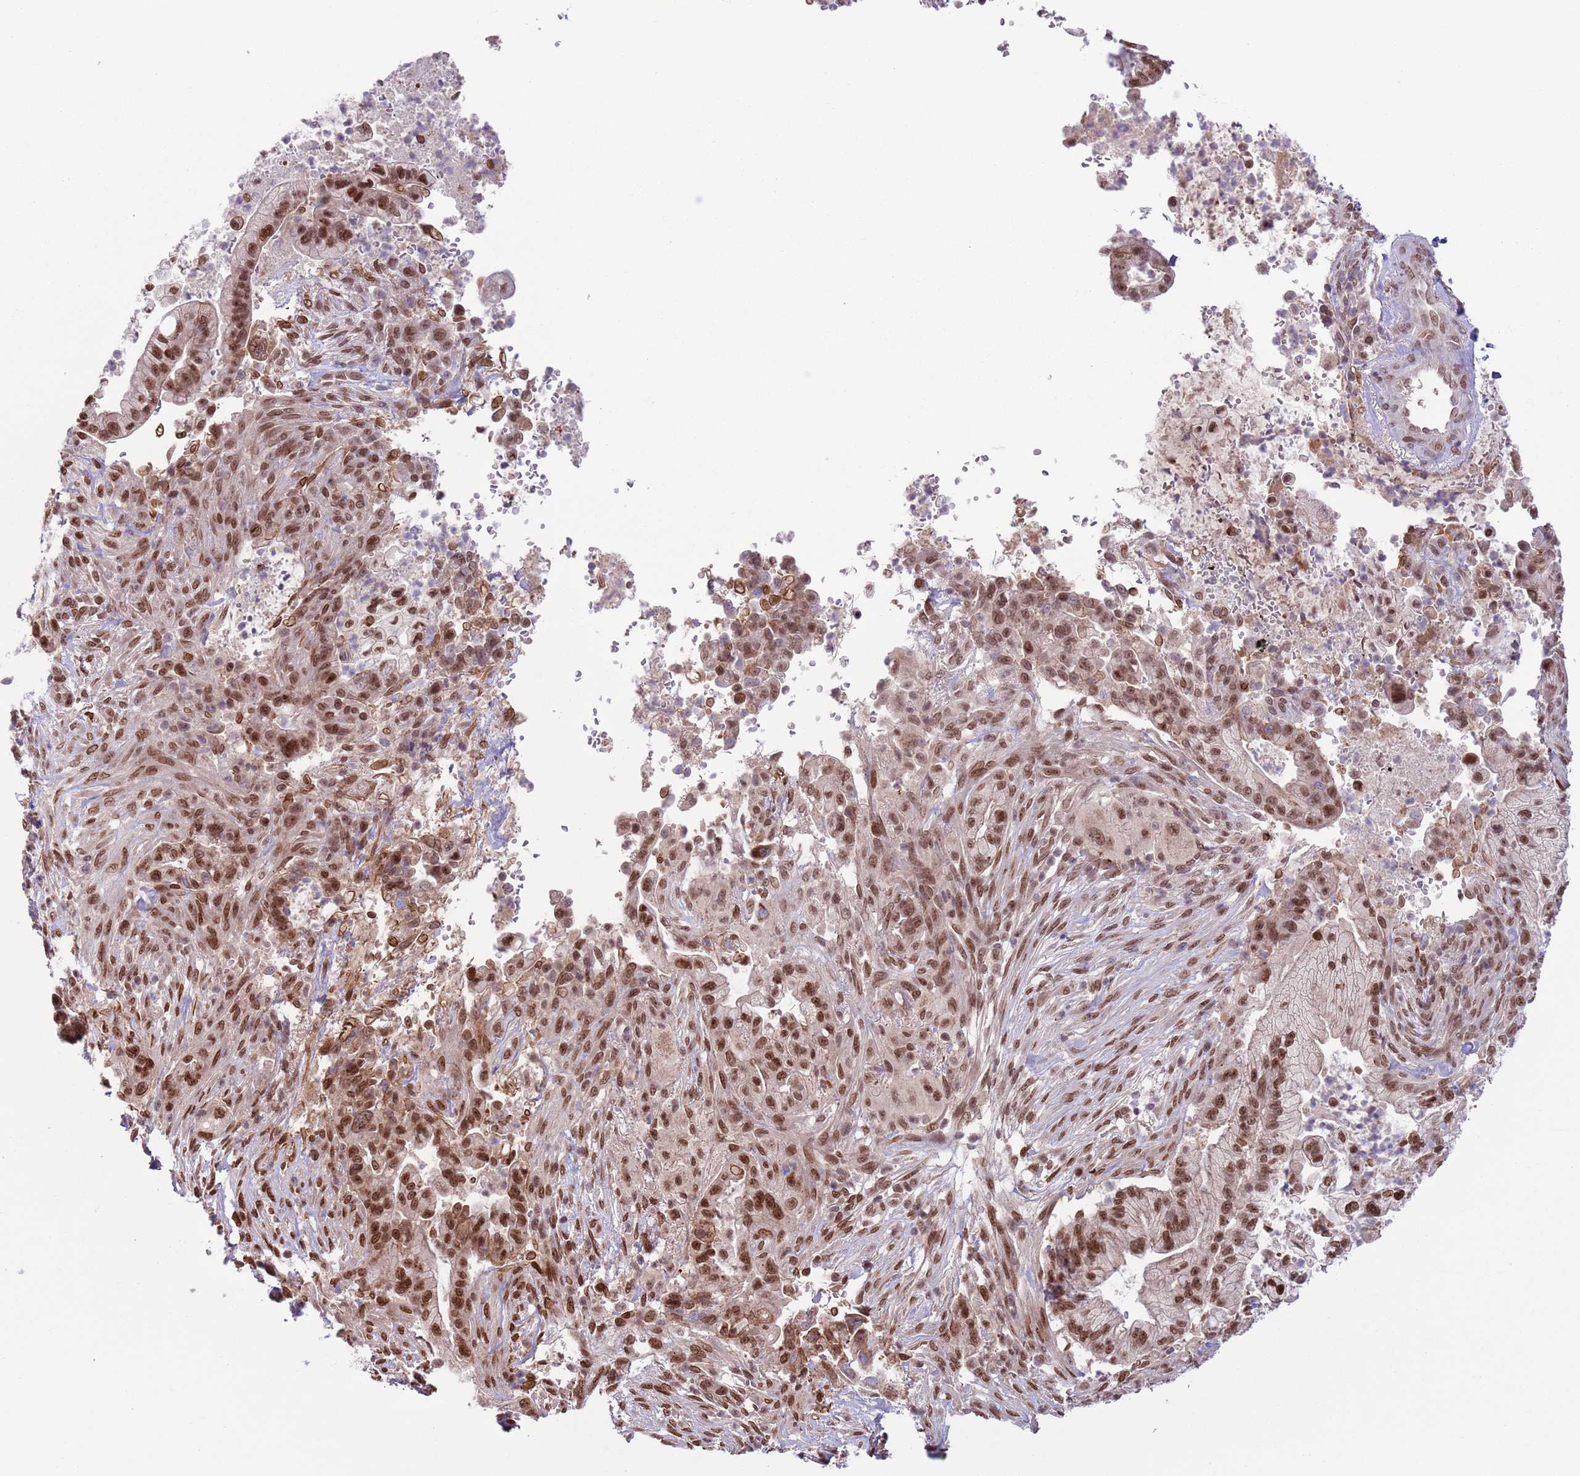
{"staining": {"intensity": "moderate", "quantity": ">75%", "location": "nuclear"}, "tissue": "pancreatic cancer", "cell_type": "Tumor cells", "image_type": "cancer", "snomed": [{"axis": "morphology", "description": "Adenocarcinoma, NOS"}, {"axis": "topography", "description": "Pancreas"}], "caption": "Immunohistochemistry (IHC) micrograph of human adenocarcinoma (pancreatic) stained for a protein (brown), which reveals medium levels of moderate nuclear expression in about >75% of tumor cells.", "gene": "SIPA1L3", "patient": {"sex": "male", "age": 44}}